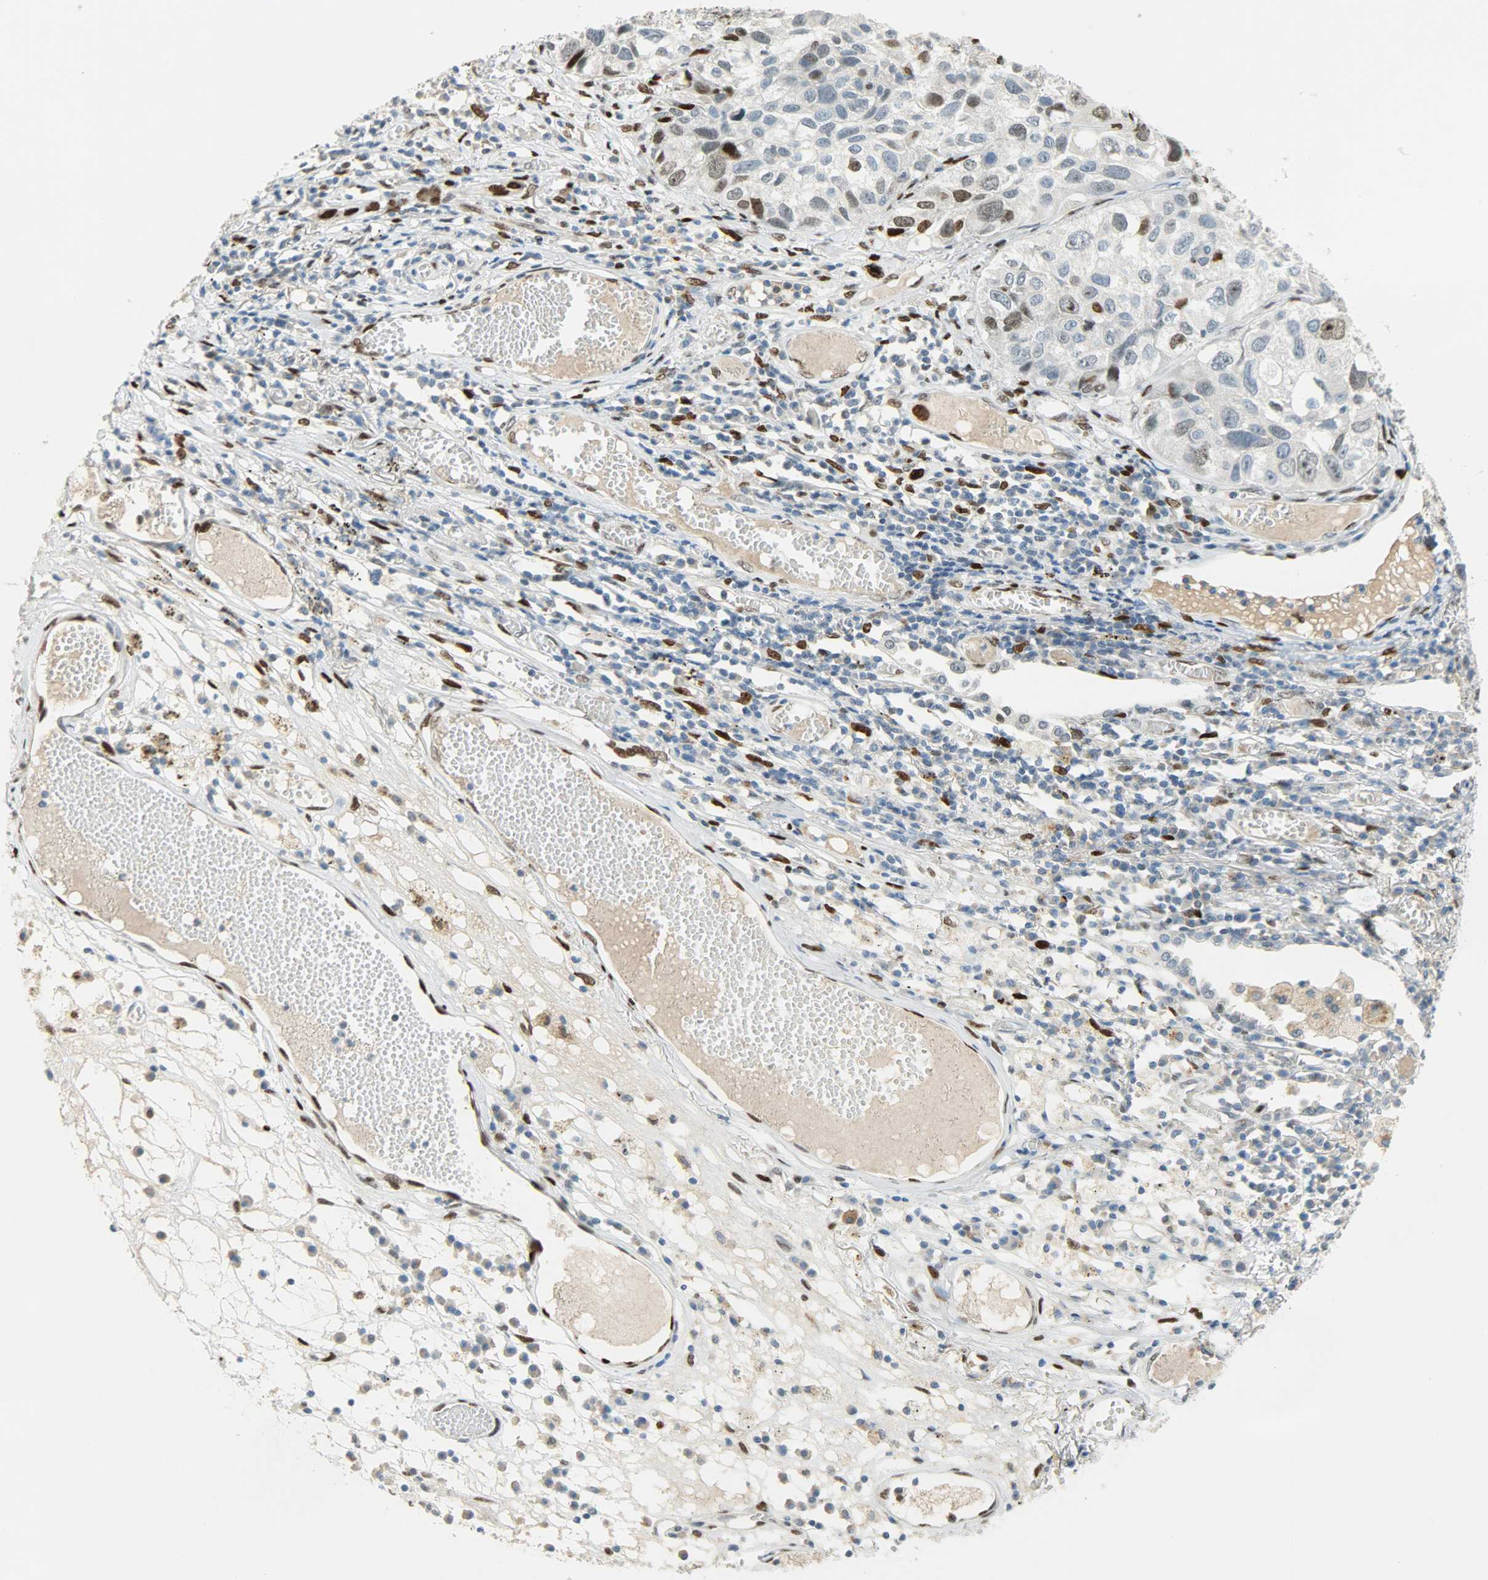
{"staining": {"intensity": "strong", "quantity": "25%-75%", "location": "nuclear"}, "tissue": "lung cancer", "cell_type": "Tumor cells", "image_type": "cancer", "snomed": [{"axis": "morphology", "description": "Squamous cell carcinoma, NOS"}, {"axis": "topography", "description": "Lung"}], "caption": "High-magnification brightfield microscopy of lung squamous cell carcinoma stained with DAB (brown) and counterstained with hematoxylin (blue). tumor cells exhibit strong nuclear staining is appreciated in approximately25%-75% of cells.", "gene": "JUNB", "patient": {"sex": "male", "age": 71}}